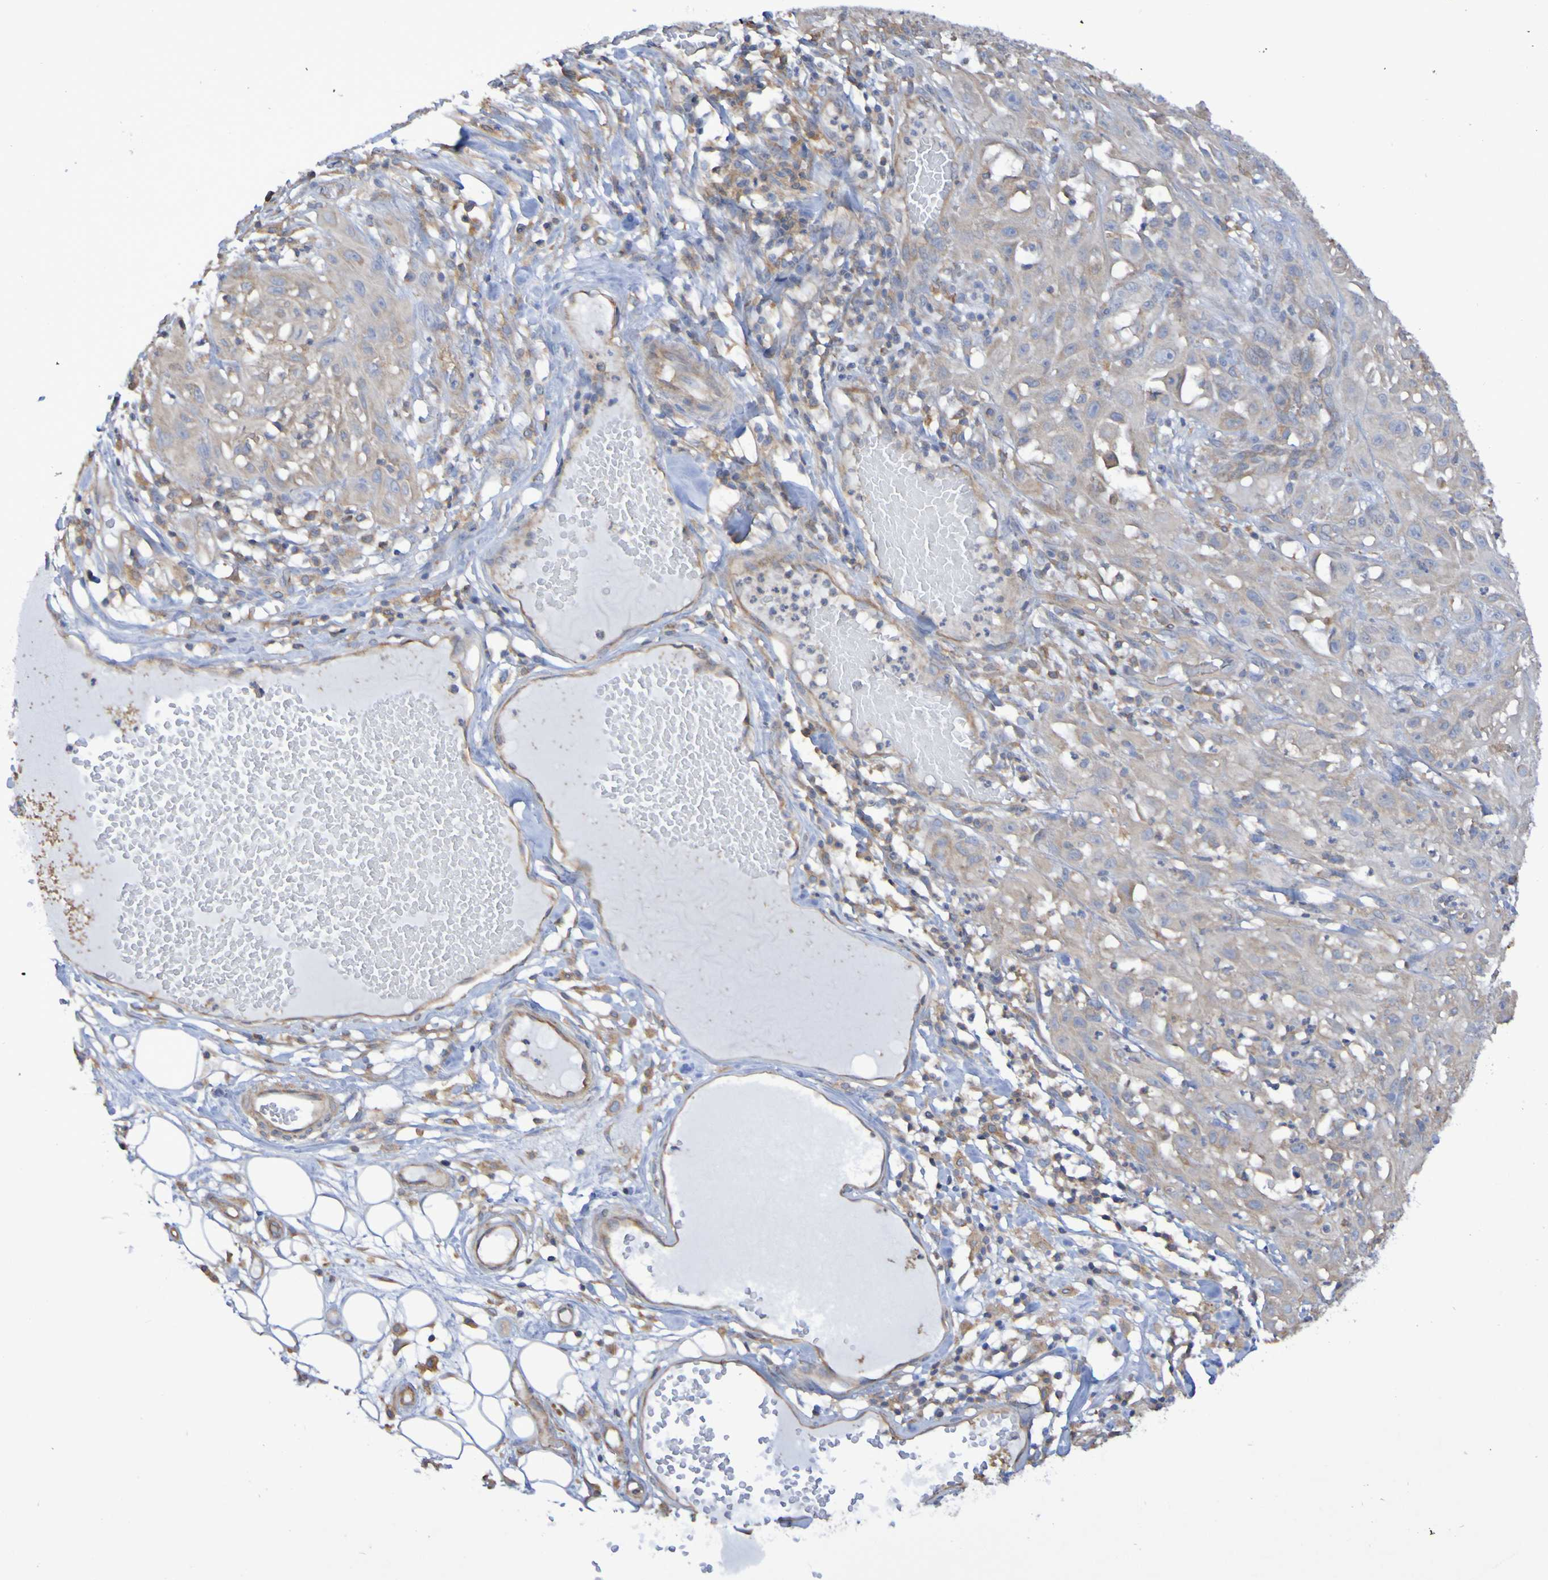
{"staining": {"intensity": "weak", "quantity": "<25%", "location": "cytoplasmic/membranous"}, "tissue": "skin cancer", "cell_type": "Tumor cells", "image_type": "cancer", "snomed": [{"axis": "morphology", "description": "Squamous cell carcinoma, NOS"}, {"axis": "topography", "description": "Skin"}], "caption": "DAB immunohistochemical staining of squamous cell carcinoma (skin) displays no significant staining in tumor cells.", "gene": "SYNJ1", "patient": {"sex": "male", "age": 75}}